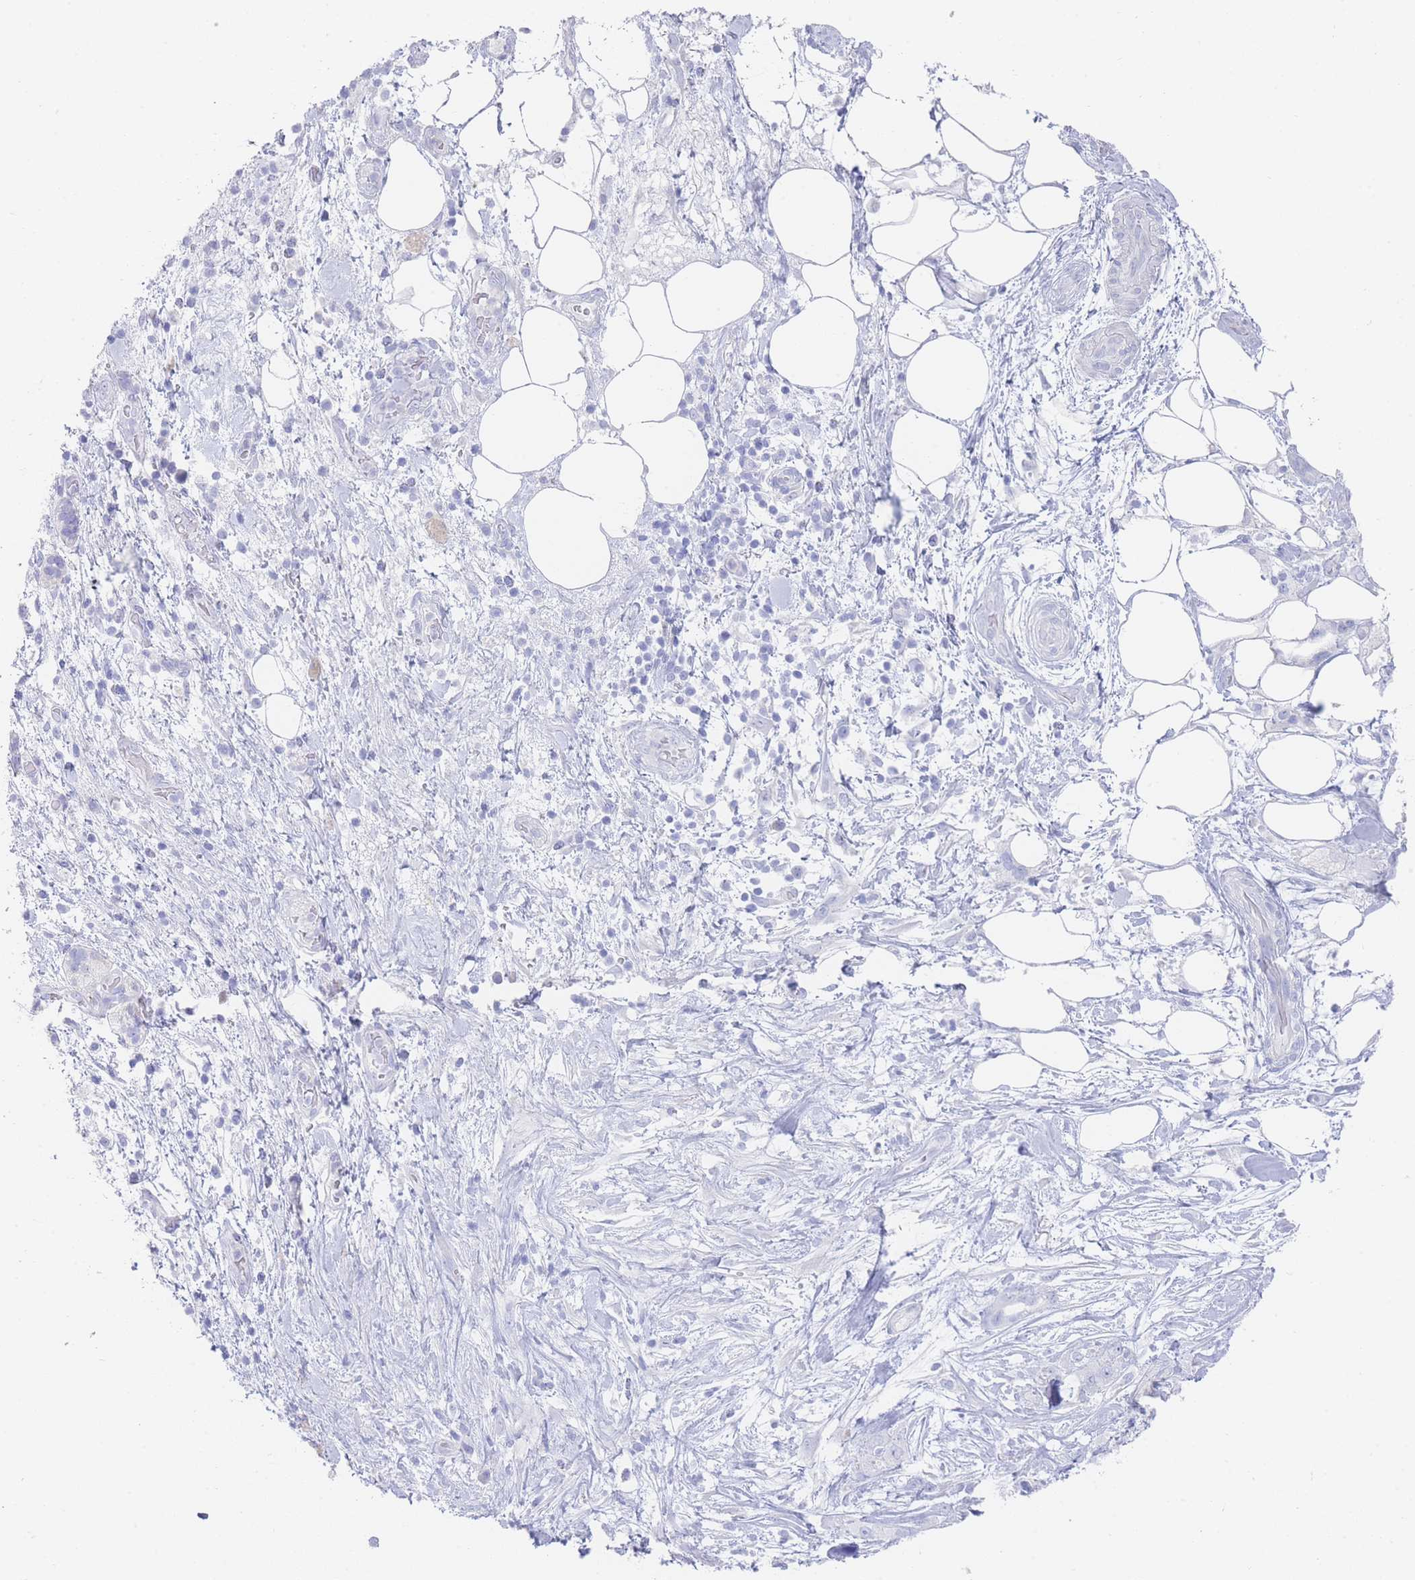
{"staining": {"intensity": "negative", "quantity": "none", "location": "none"}, "tissue": "pancreatic cancer", "cell_type": "Tumor cells", "image_type": "cancer", "snomed": [{"axis": "morphology", "description": "Adenocarcinoma, NOS"}, {"axis": "topography", "description": "Pancreas"}], "caption": "High magnification brightfield microscopy of pancreatic cancer stained with DAB (brown) and counterstained with hematoxylin (blue): tumor cells show no significant expression.", "gene": "LRRC37A", "patient": {"sex": "female", "age": 61}}